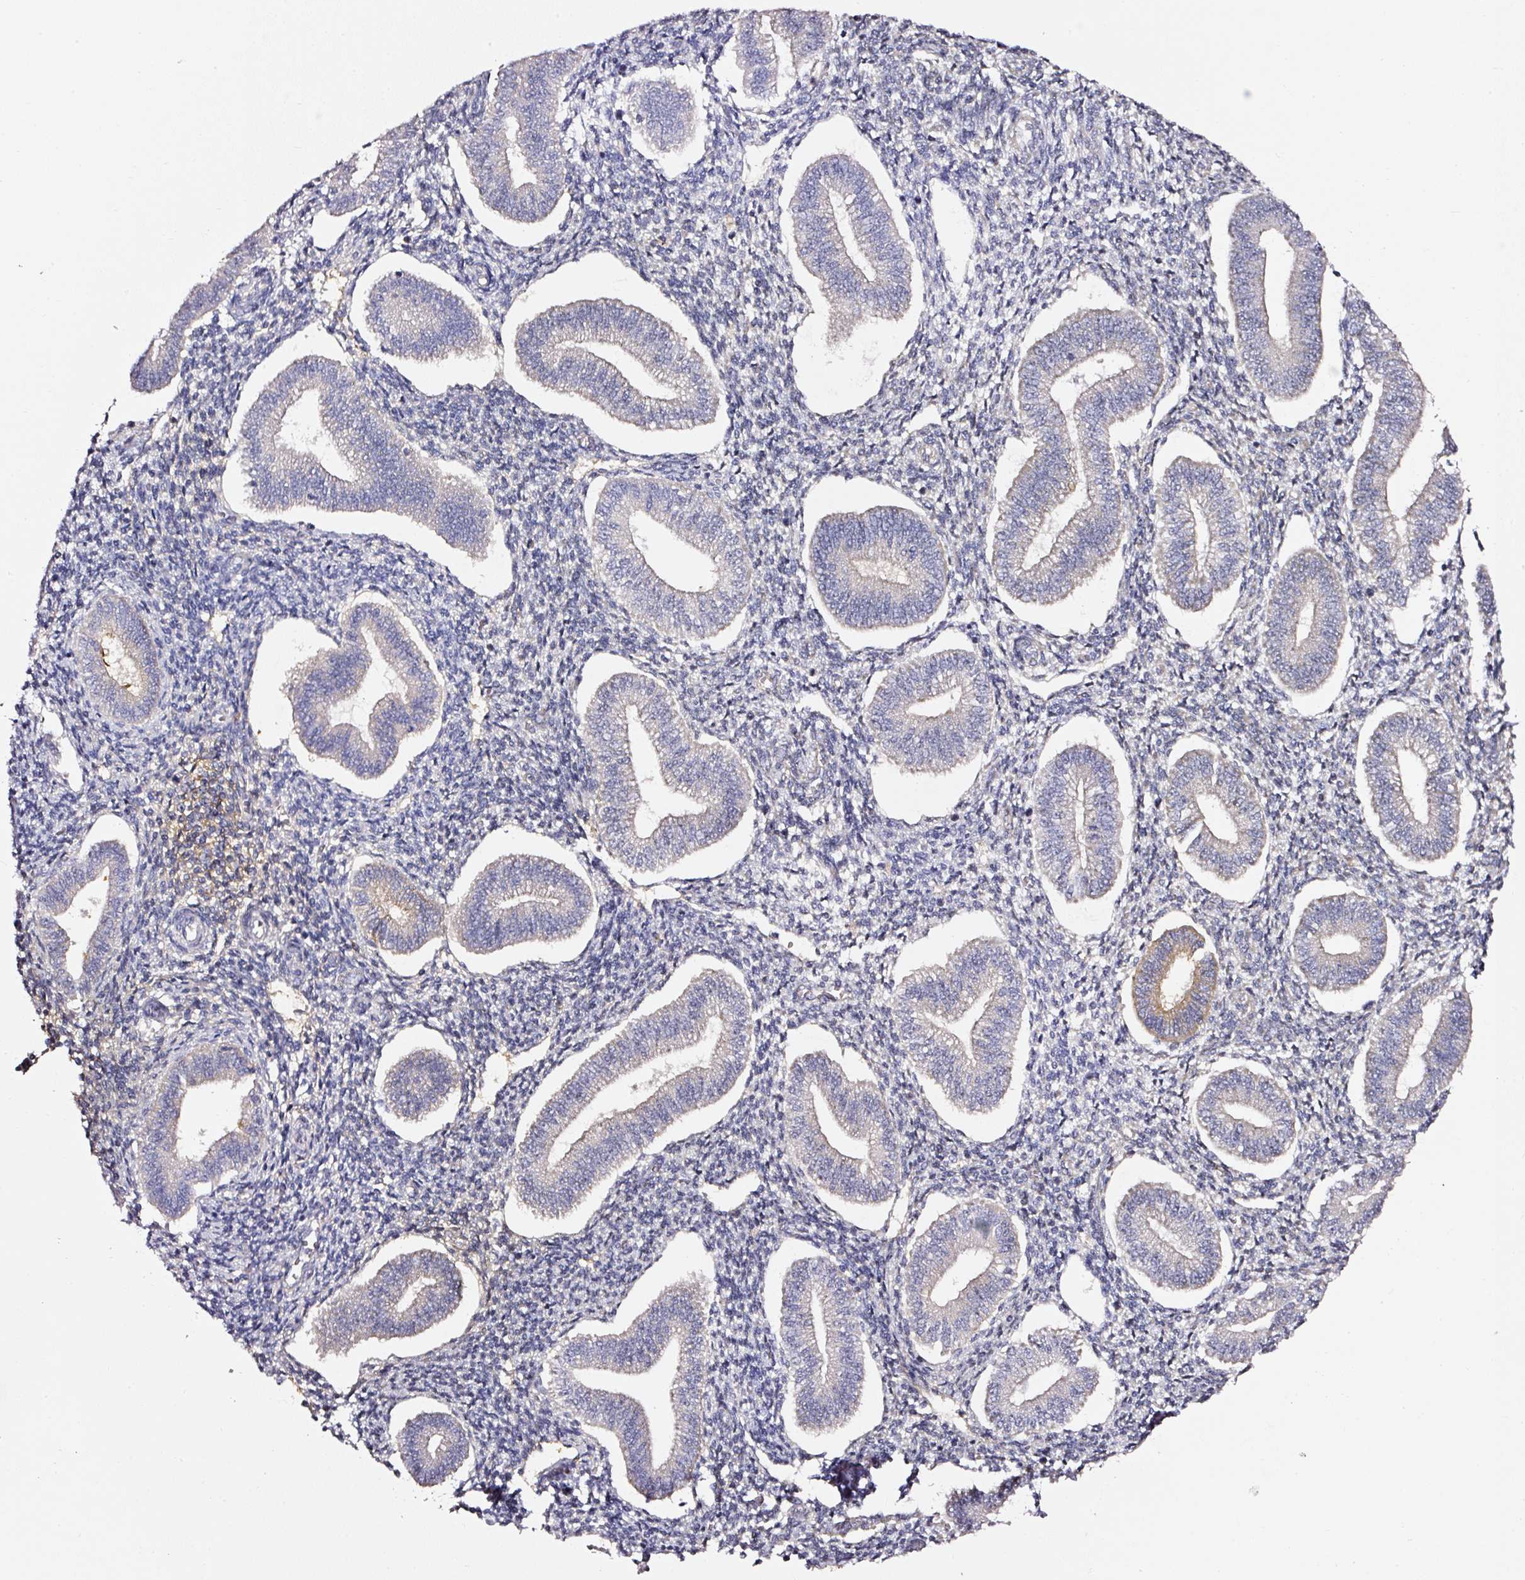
{"staining": {"intensity": "negative", "quantity": "none", "location": "none"}, "tissue": "endometrium", "cell_type": "Cells in endometrial stroma", "image_type": "normal", "snomed": [{"axis": "morphology", "description": "Normal tissue, NOS"}, {"axis": "topography", "description": "Endometrium"}], "caption": "Histopathology image shows no protein expression in cells in endometrial stroma of normal endometrium.", "gene": "CD47", "patient": {"sex": "female", "age": 34}}